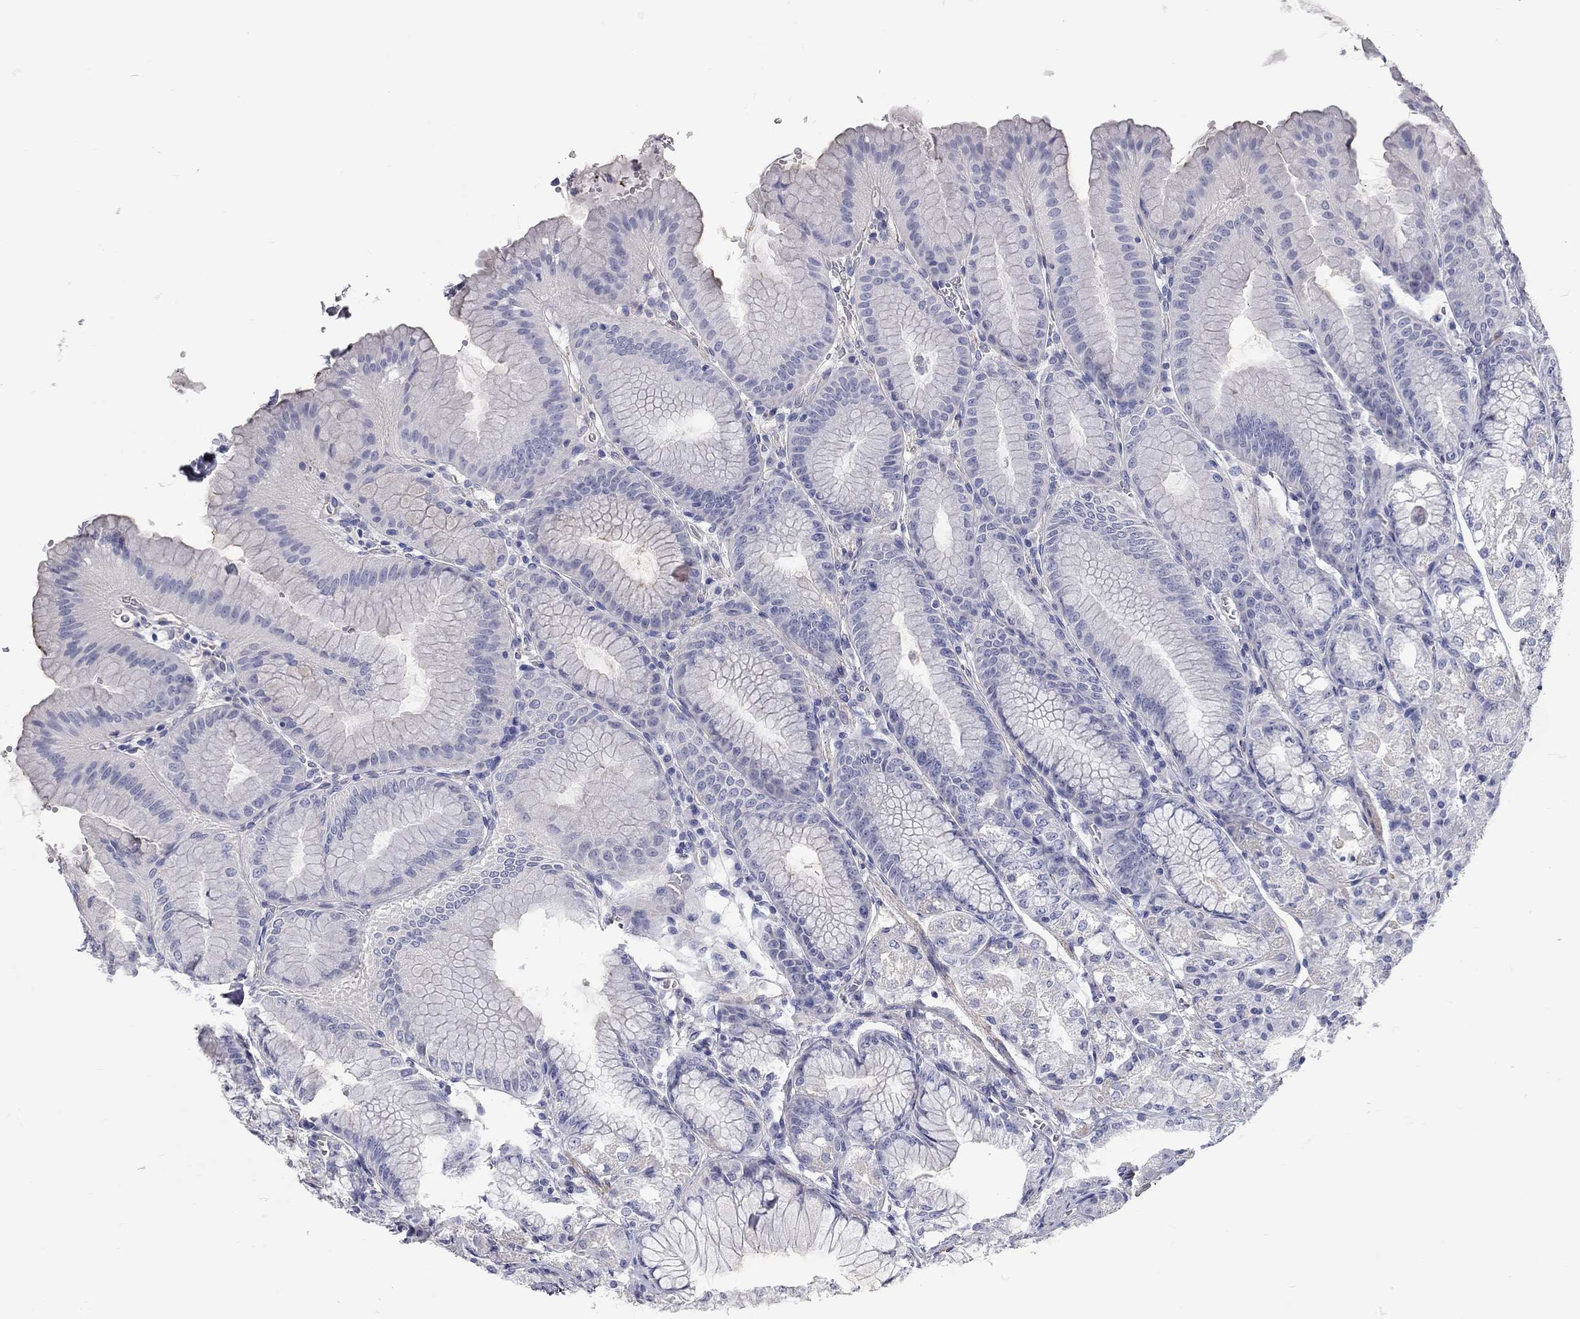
{"staining": {"intensity": "negative", "quantity": "none", "location": "none"}, "tissue": "stomach", "cell_type": "Glandular cells", "image_type": "normal", "snomed": [{"axis": "morphology", "description": "Normal tissue, NOS"}, {"axis": "topography", "description": "Stomach"}], "caption": "The micrograph exhibits no significant expression in glandular cells of stomach.", "gene": "C10orf90", "patient": {"sex": "male", "age": 71}}